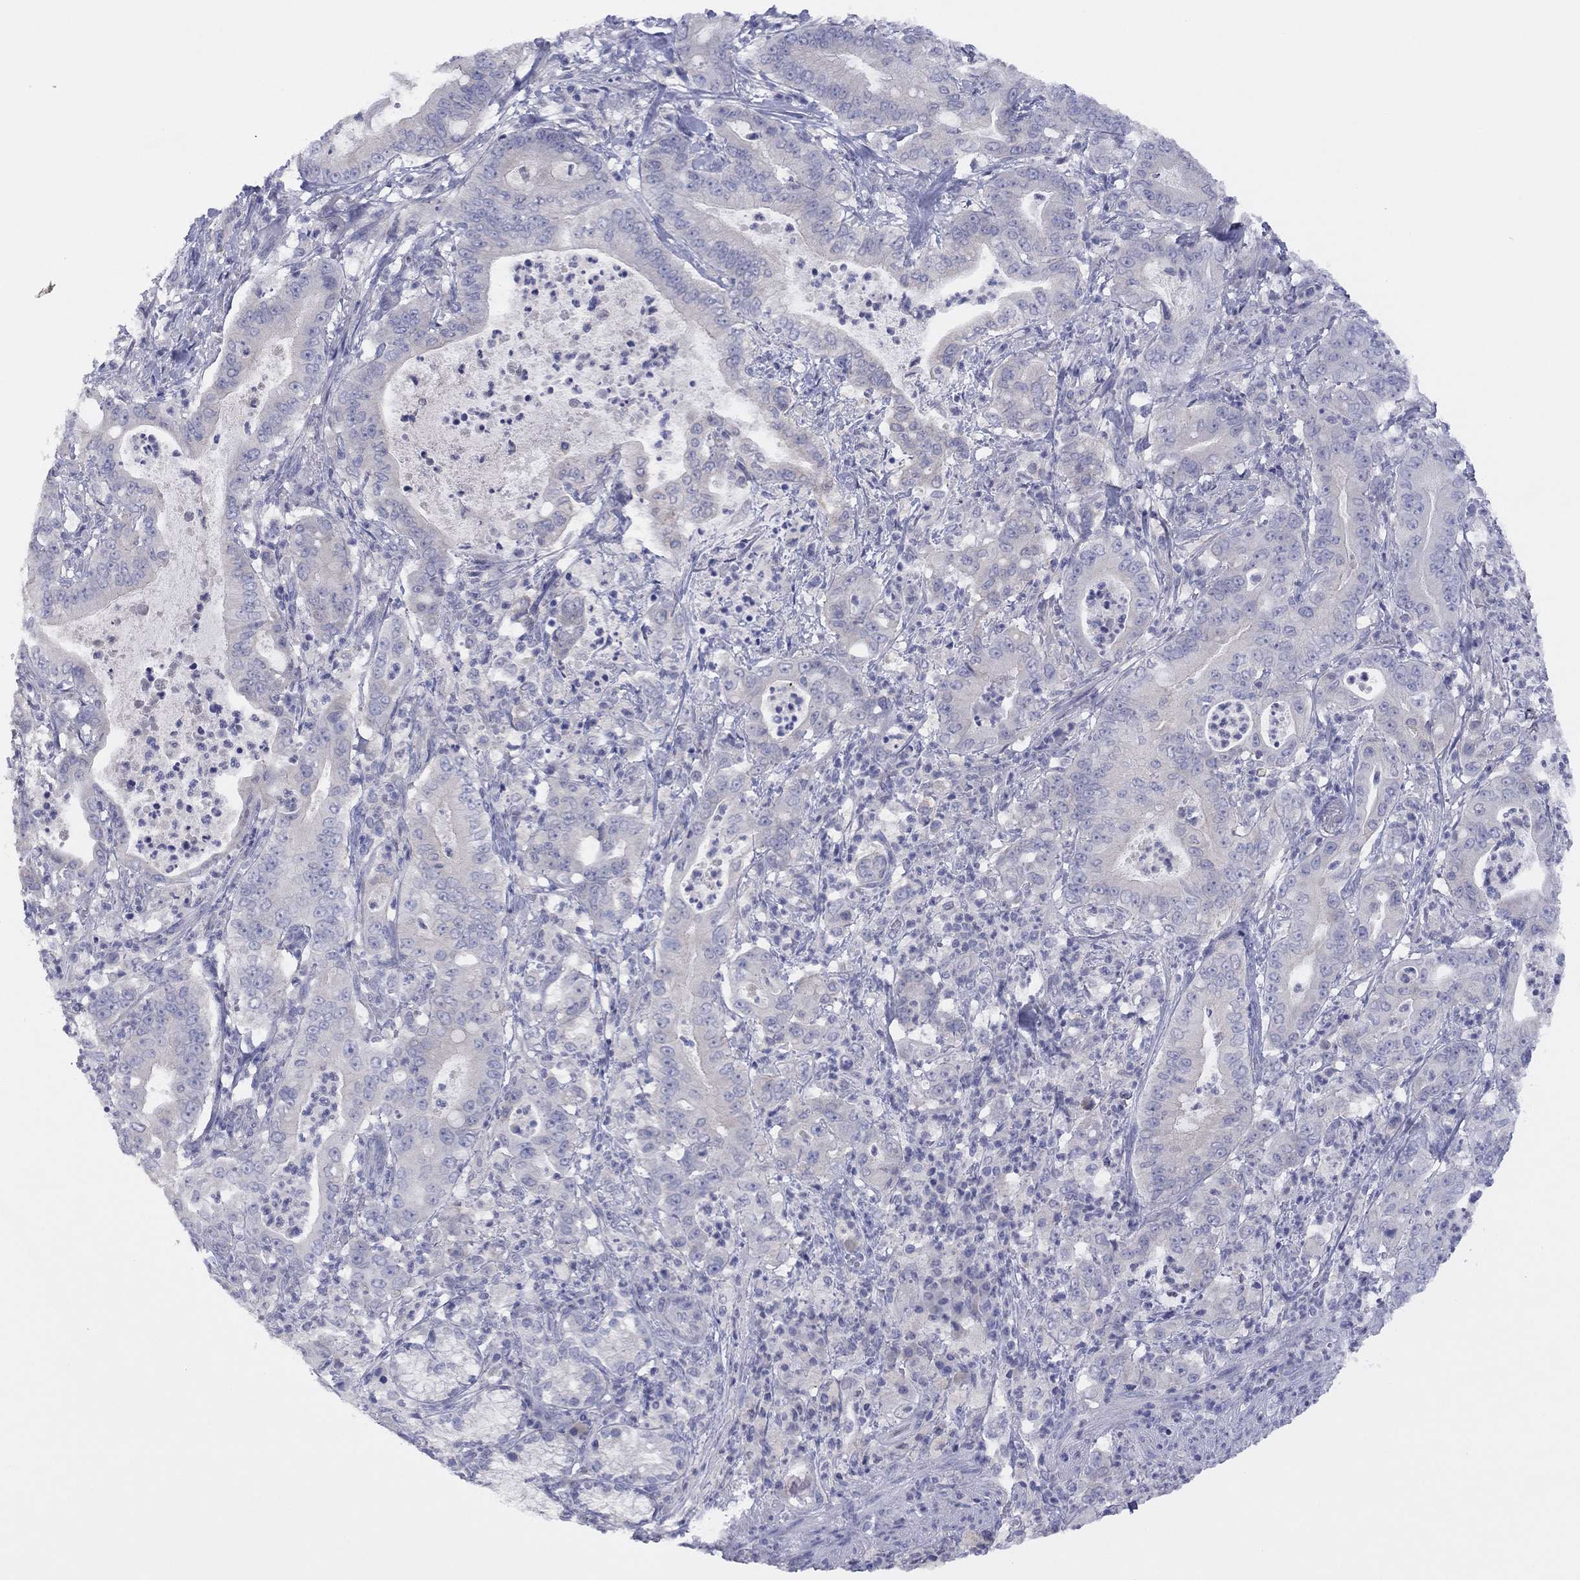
{"staining": {"intensity": "negative", "quantity": "none", "location": "none"}, "tissue": "pancreatic cancer", "cell_type": "Tumor cells", "image_type": "cancer", "snomed": [{"axis": "morphology", "description": "Adenocarcinoma, NOS"}, {"axis": "topography", "description": "Pancreas"}], "caption": "There is no significant staining in tumor cells of adenocarcinoma (pancreatic).", "gene": "CYP2B6", "patient": {"sex": "male", "age": 71}}